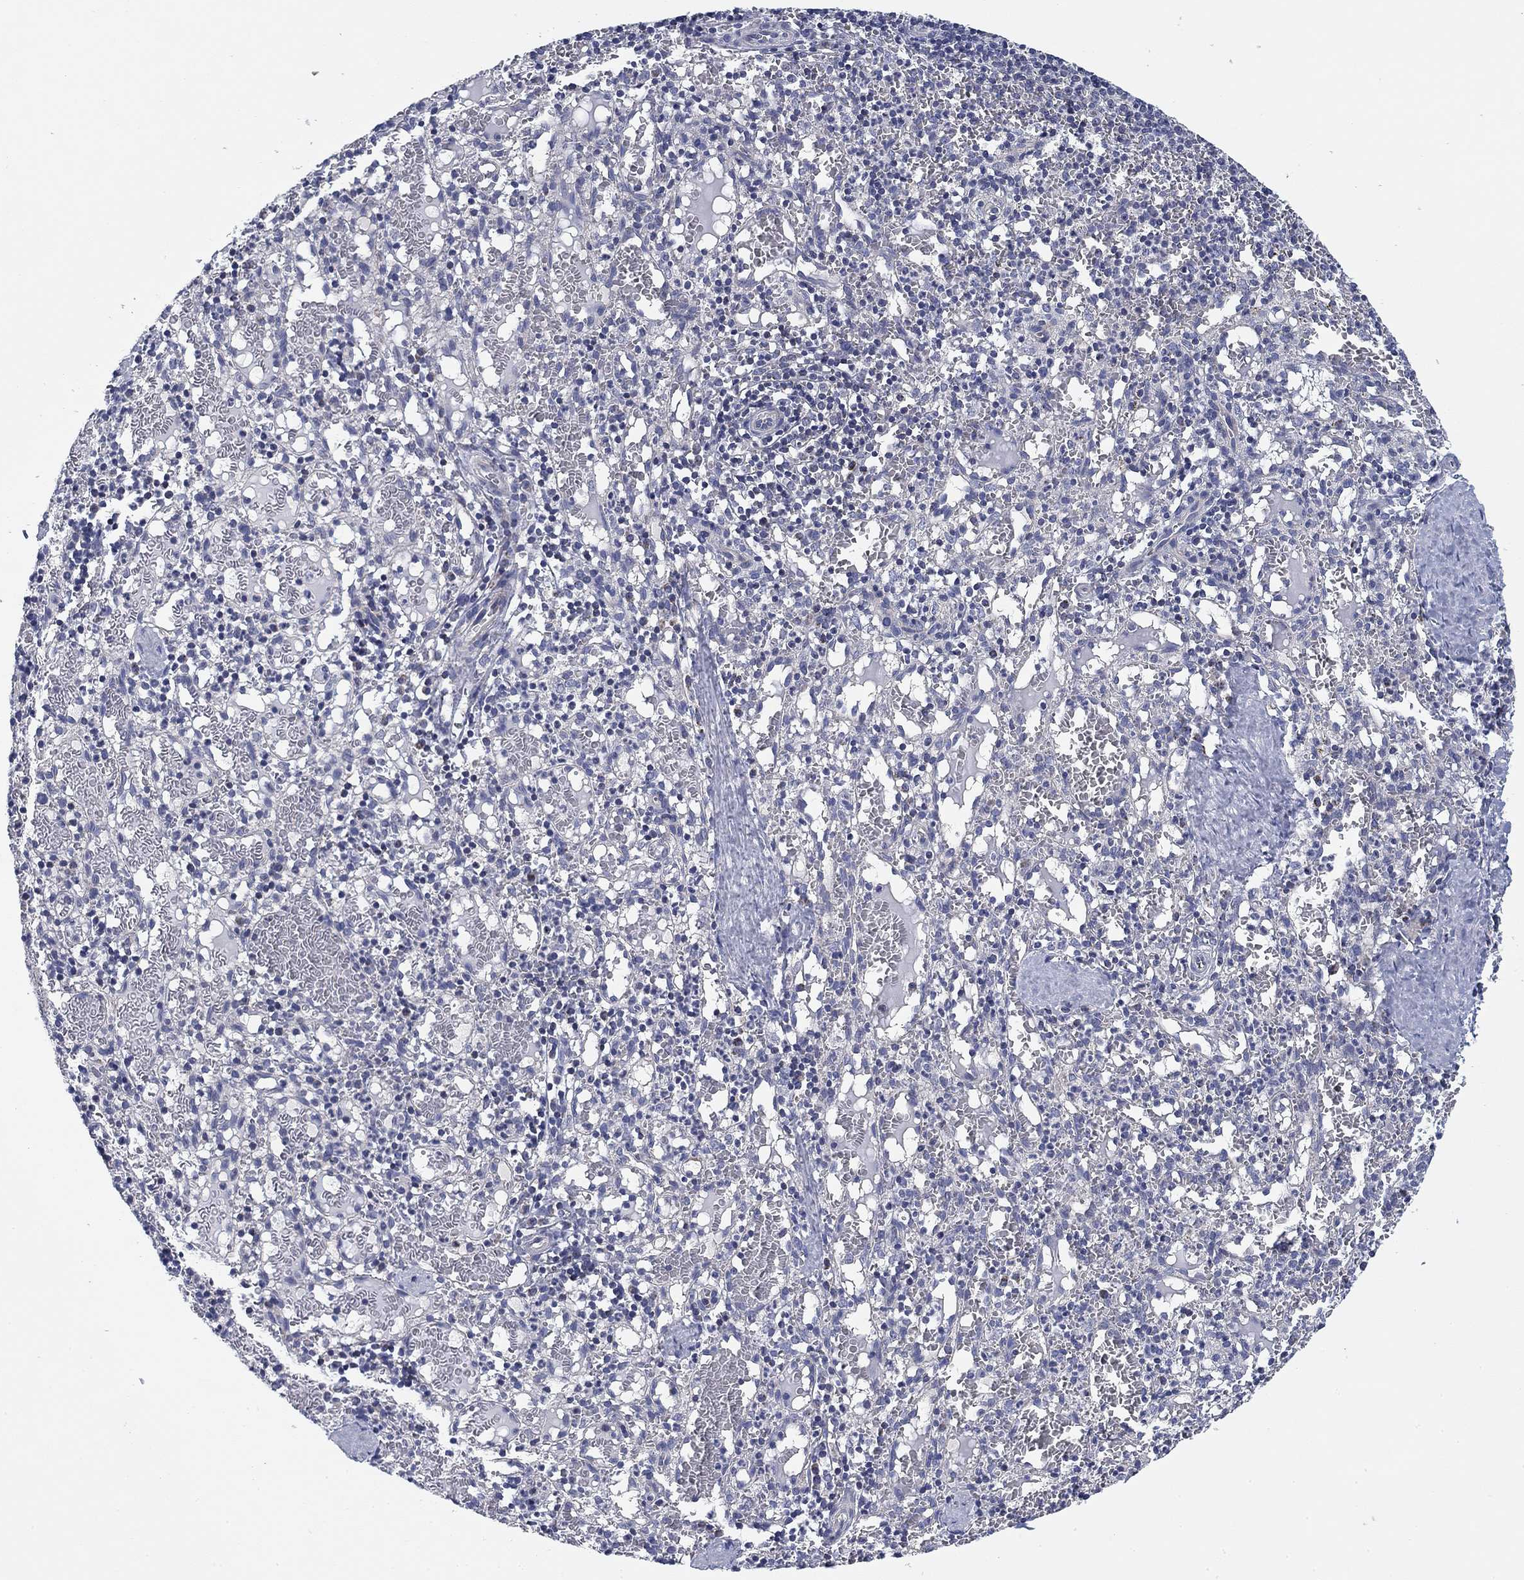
{"staining": {"intensity": "negative", "quantity": "none", "location": "none"}, "tissue": "spleen", "cell_type": "Cells in red pulp", "image_type": "normal", "snomed": [{"axis": "morphology", "description": "Normal tissue, NOS"}, {"axis": "topography", "description": "Spleen"}], "caption": "Immunohistochemical staining of unremarkable human spleen shows no significant positivity in cells in red pulp. (IHC, brightfield microscopy, high magnification).", "gene": "NACAD", "patient": {"sex": "male", "age": 11}}